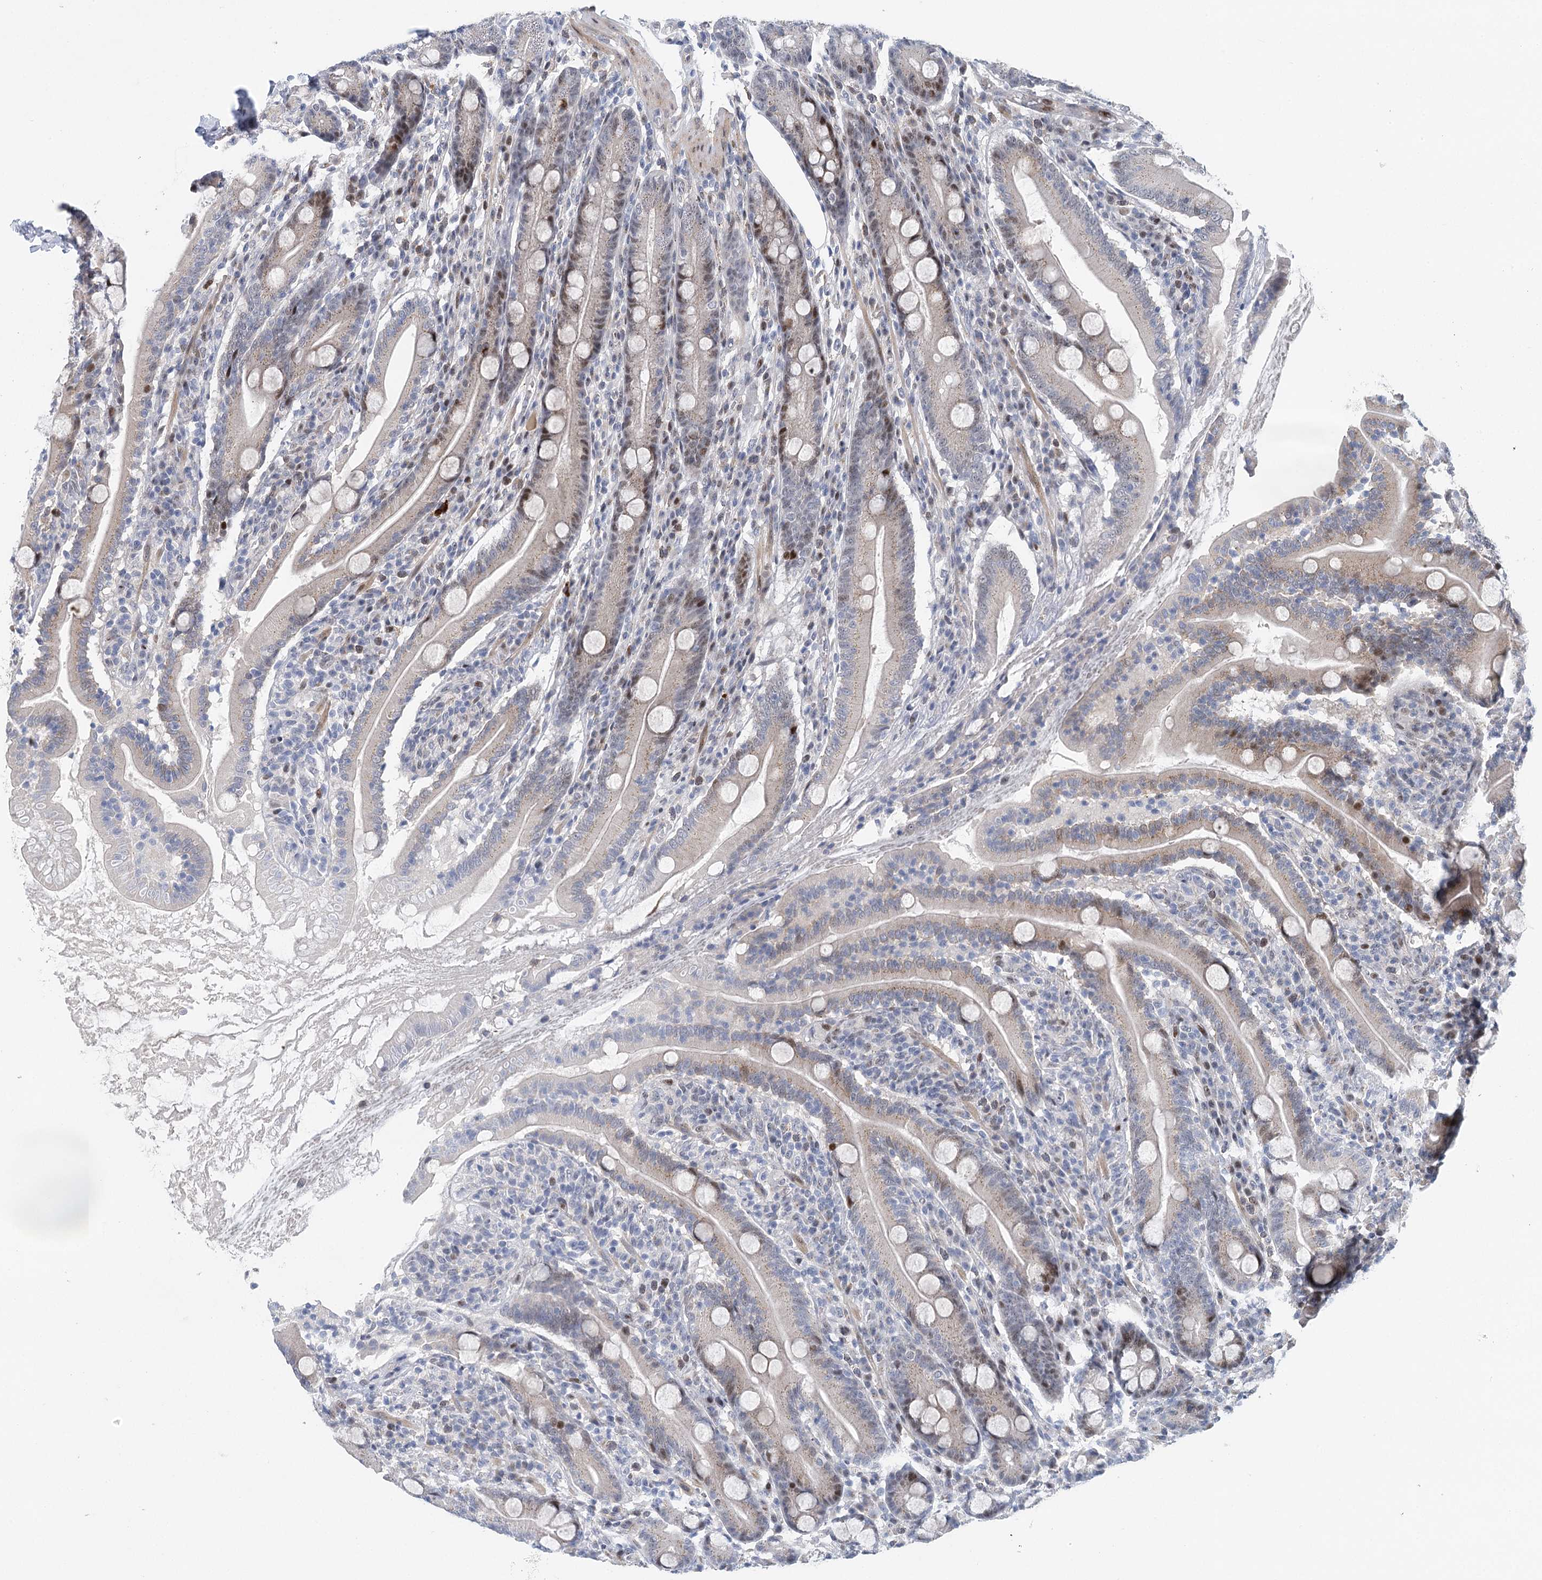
{"staining": {"intensity": "moderate", "quantity": "25%-75%", "location": "cytoplasmic/membranous,nuclear"}, "tissue": "duodenum", "cell_type": "Glandular cells", "image_type": "normal", "snomed": [{"axis": "morphology", "description": "Normal tissue, NOS"}, {"axis": "topography", "description": "Duodenum"}], "caption": "Protein expression analysis of benign human duodenum reveals moderate cytoplasmic/membranous,nuclear staining in about 25%-75% of glandular cells. (IHC, brightfield microscopy, high magnification).", "gene": "CAMTA1", "patient": {"sex": "male", "age": 35}}